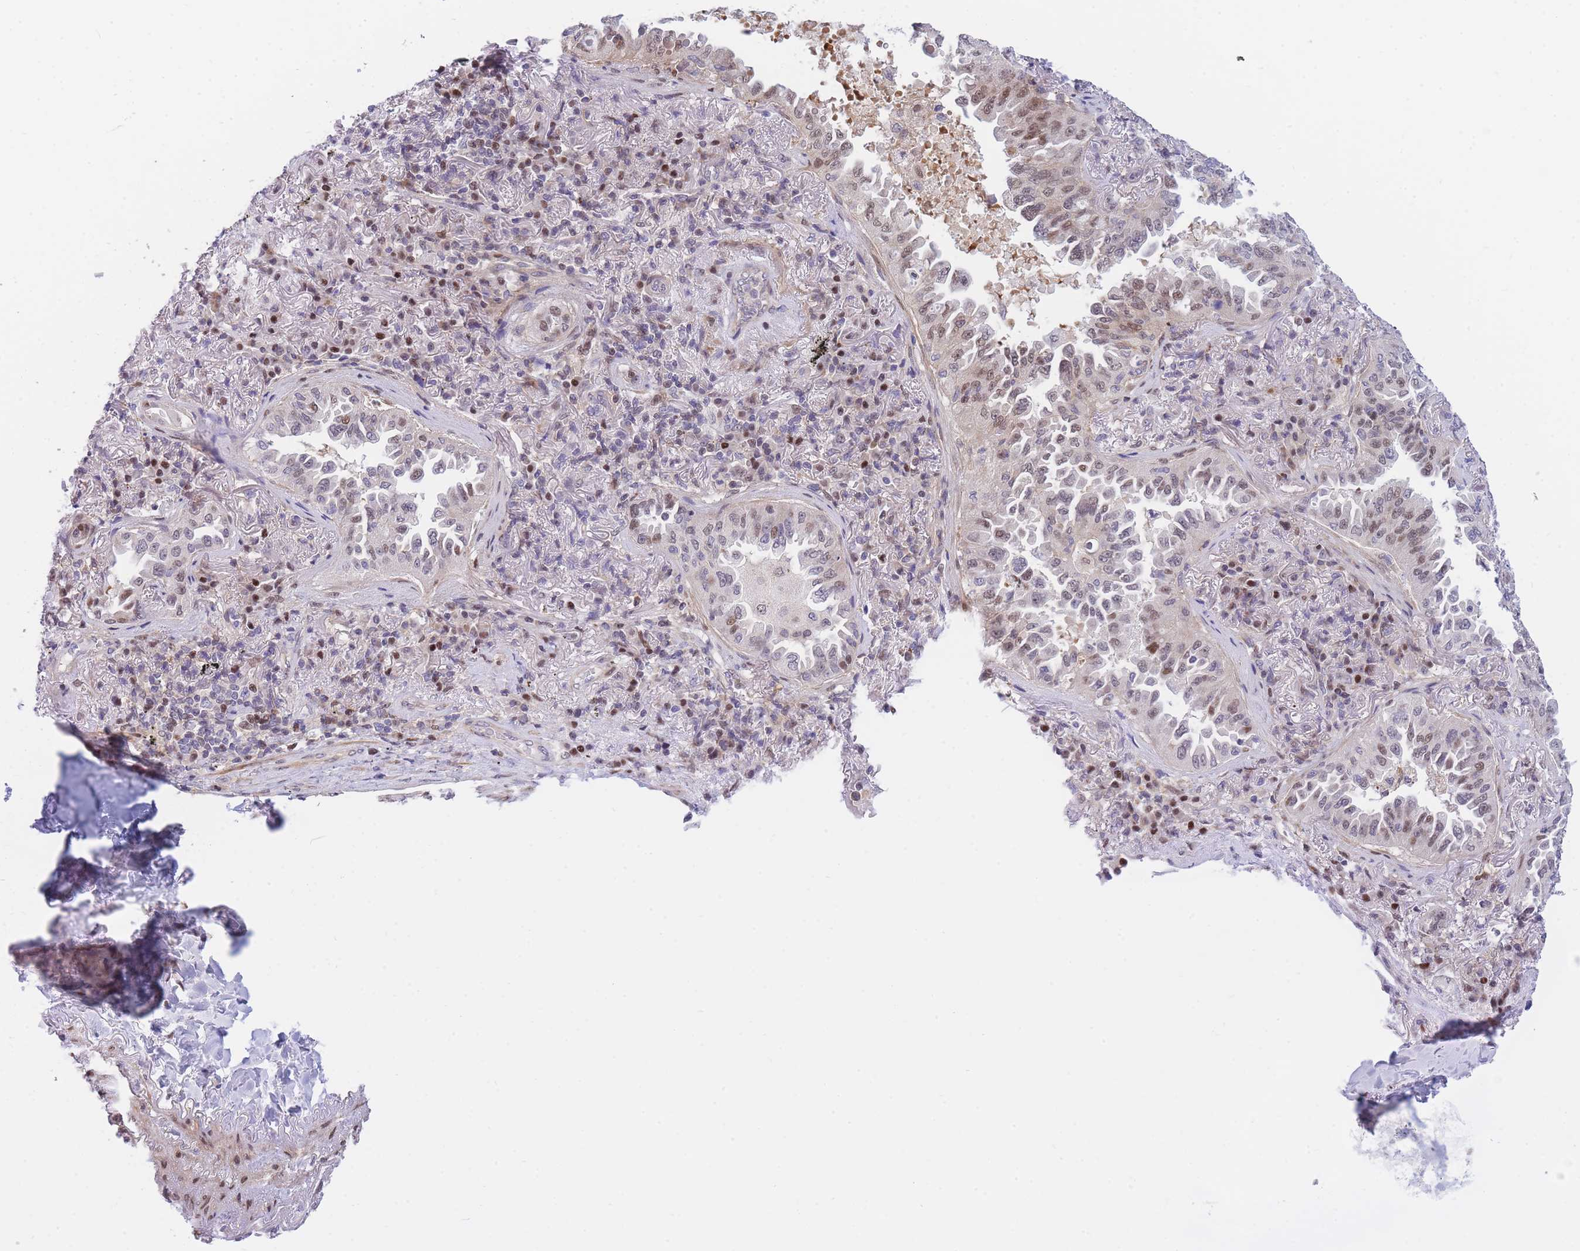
{"staining": {"intensity": "moderate", "quantity": "25%-75%", "location": "nuclear"}, "tissue": "lung cancer", "cell_type": "Tumor cells", "image_type": "cancer", "snomed": [{"axis": "morphology", "description": "Adenocarcinoma, NOS"}, {"axis": "topography", "description": "Lung"}], "caption": "Lung cancer (adenocarcinoma) tissue demonstrates moderate nuclear positivity in approximately 25%-75% of tumor cells", "gene": "CRACD", "patient": {"sex": "female", "age": 69}}